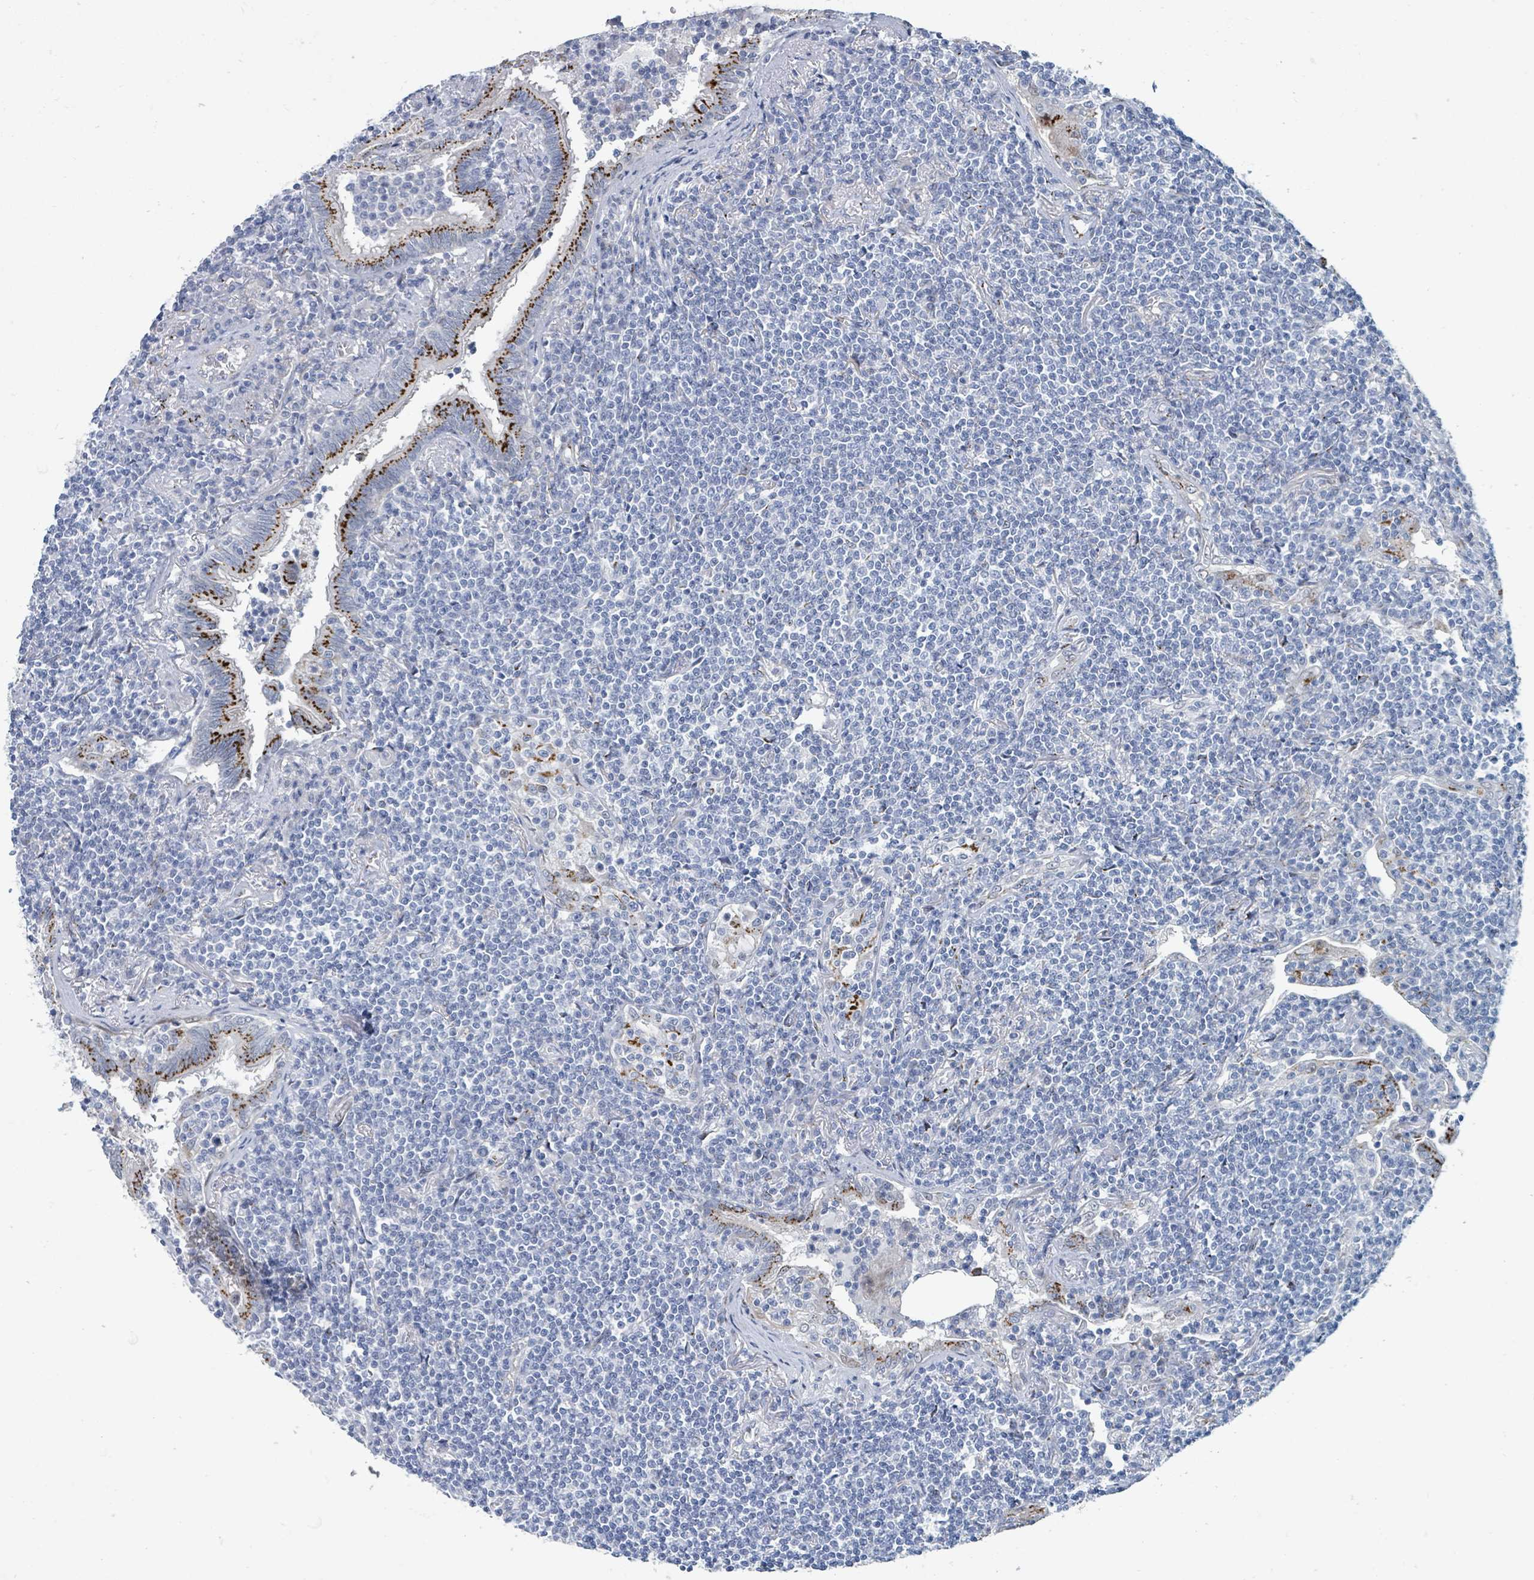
{"staining": {"intensity": "negative", "quantity": "none", "location": "none"}, "tissue": "lymphoma", "cell_type": "Tumor cells", "image_type": "cancer", "snomed": [{"axis": "morphology", "description": "Malignant lymphoma, non-Hodgkin's type, Low grade"}, {"axis": "topography", "description": "Lung"}], "caption": "DAB immunohistochemical staining of low-grade malignant lymphoma, non-Hodgkin's type exhibits no significant expression in tumor cells.", "gene": "DCAF5", "patient": {"sex": "female", "age": 71}}